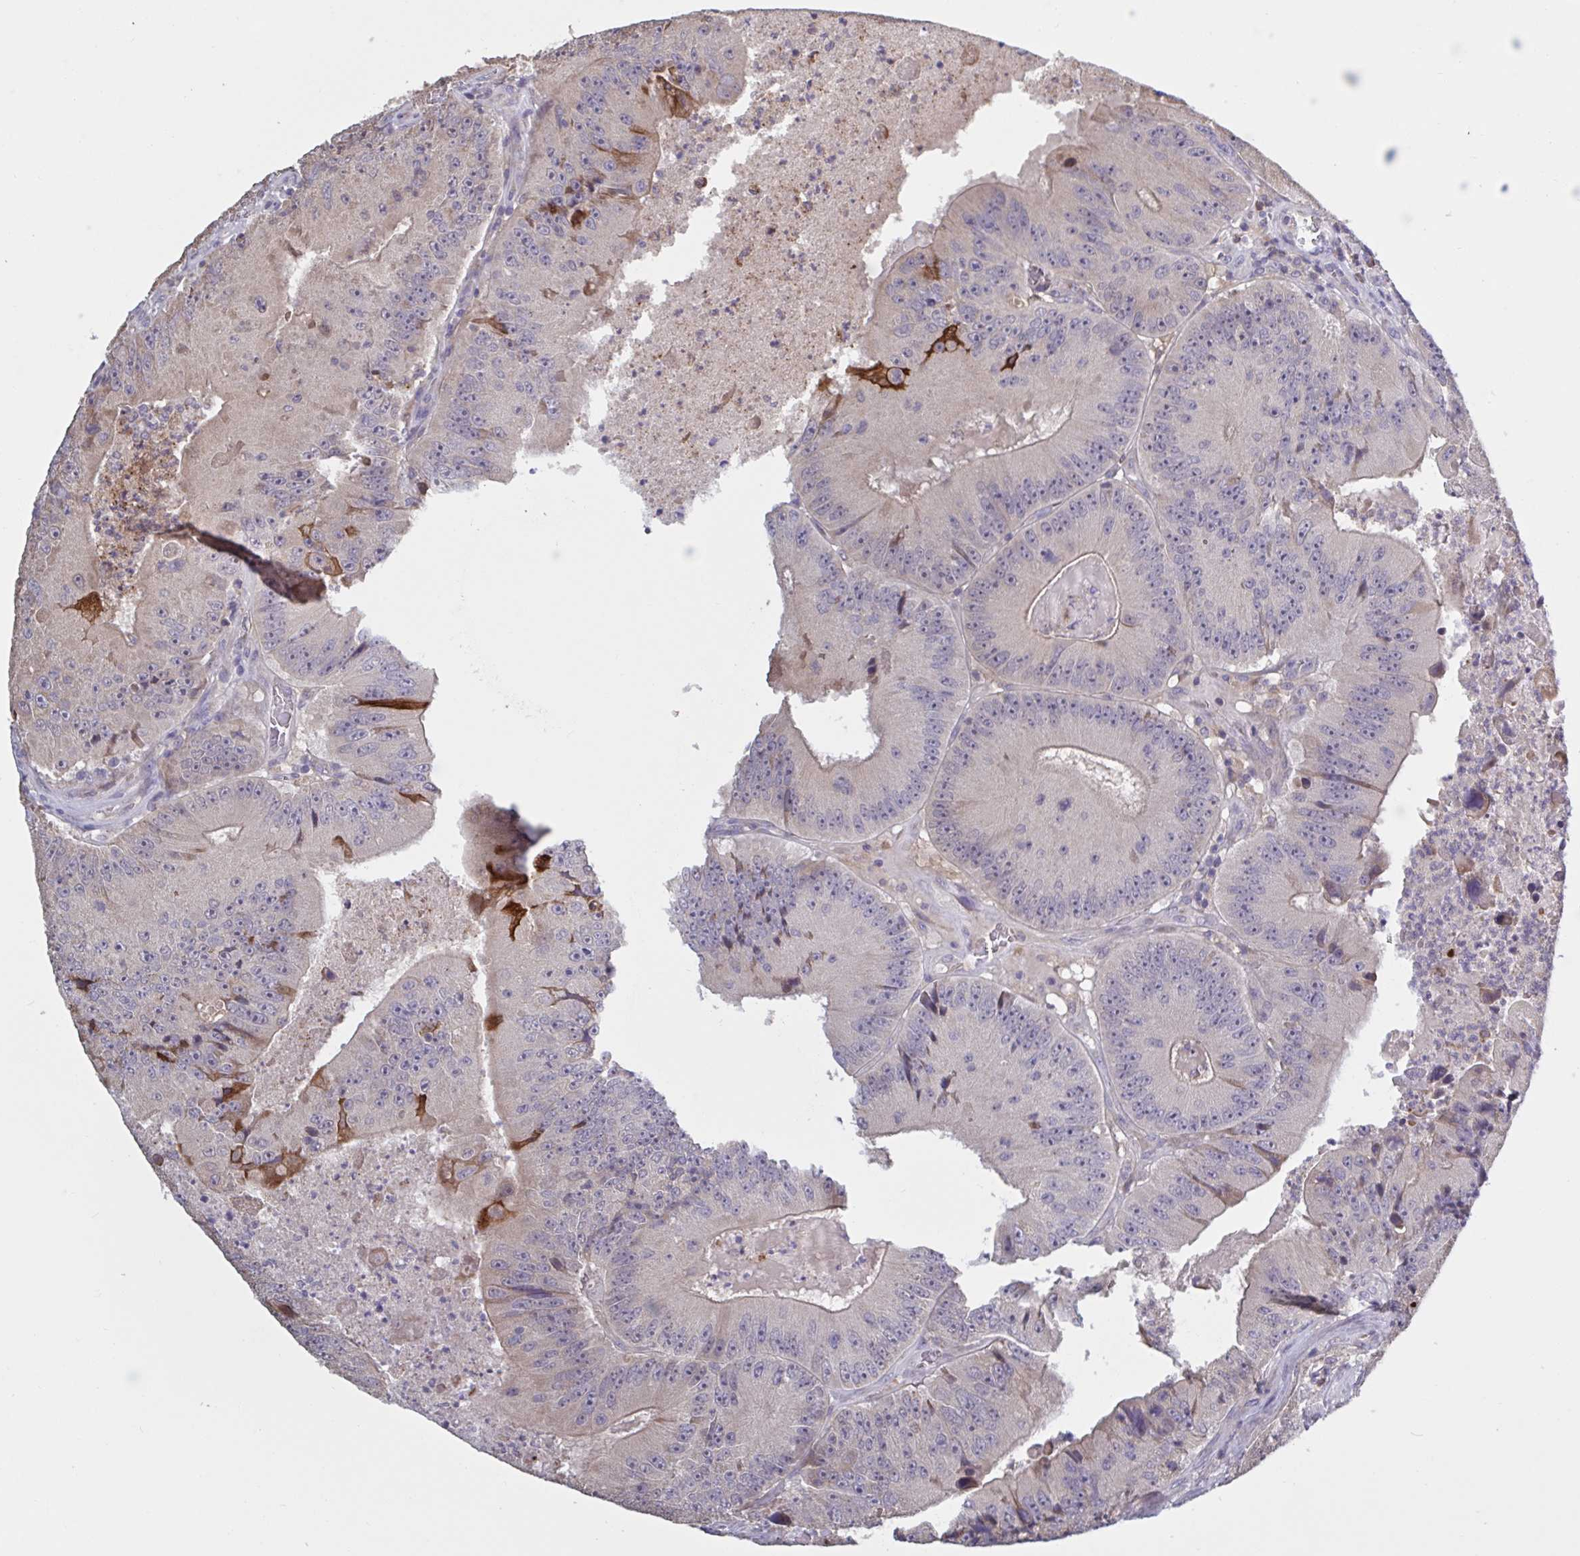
{"staining": {"intensity": "negative", "quantity": "none", "location": "none"}, "tissue": "colorectal cancer", "cell_type": "Tumor cells", "image_type": "cancer", "snomed": [{"axis": "morphology", "description": "Adenocarcinoma, NOS"}, {"axis": "topography", "description": "Colon"}], "caption": "Immunohistochemical staining of human colorectal cancer (adenocarcinoma) demonstrates no significant expression in tumor cells.", "gene": "CD1E", "patient": {"sex": "female", "age": 86}}